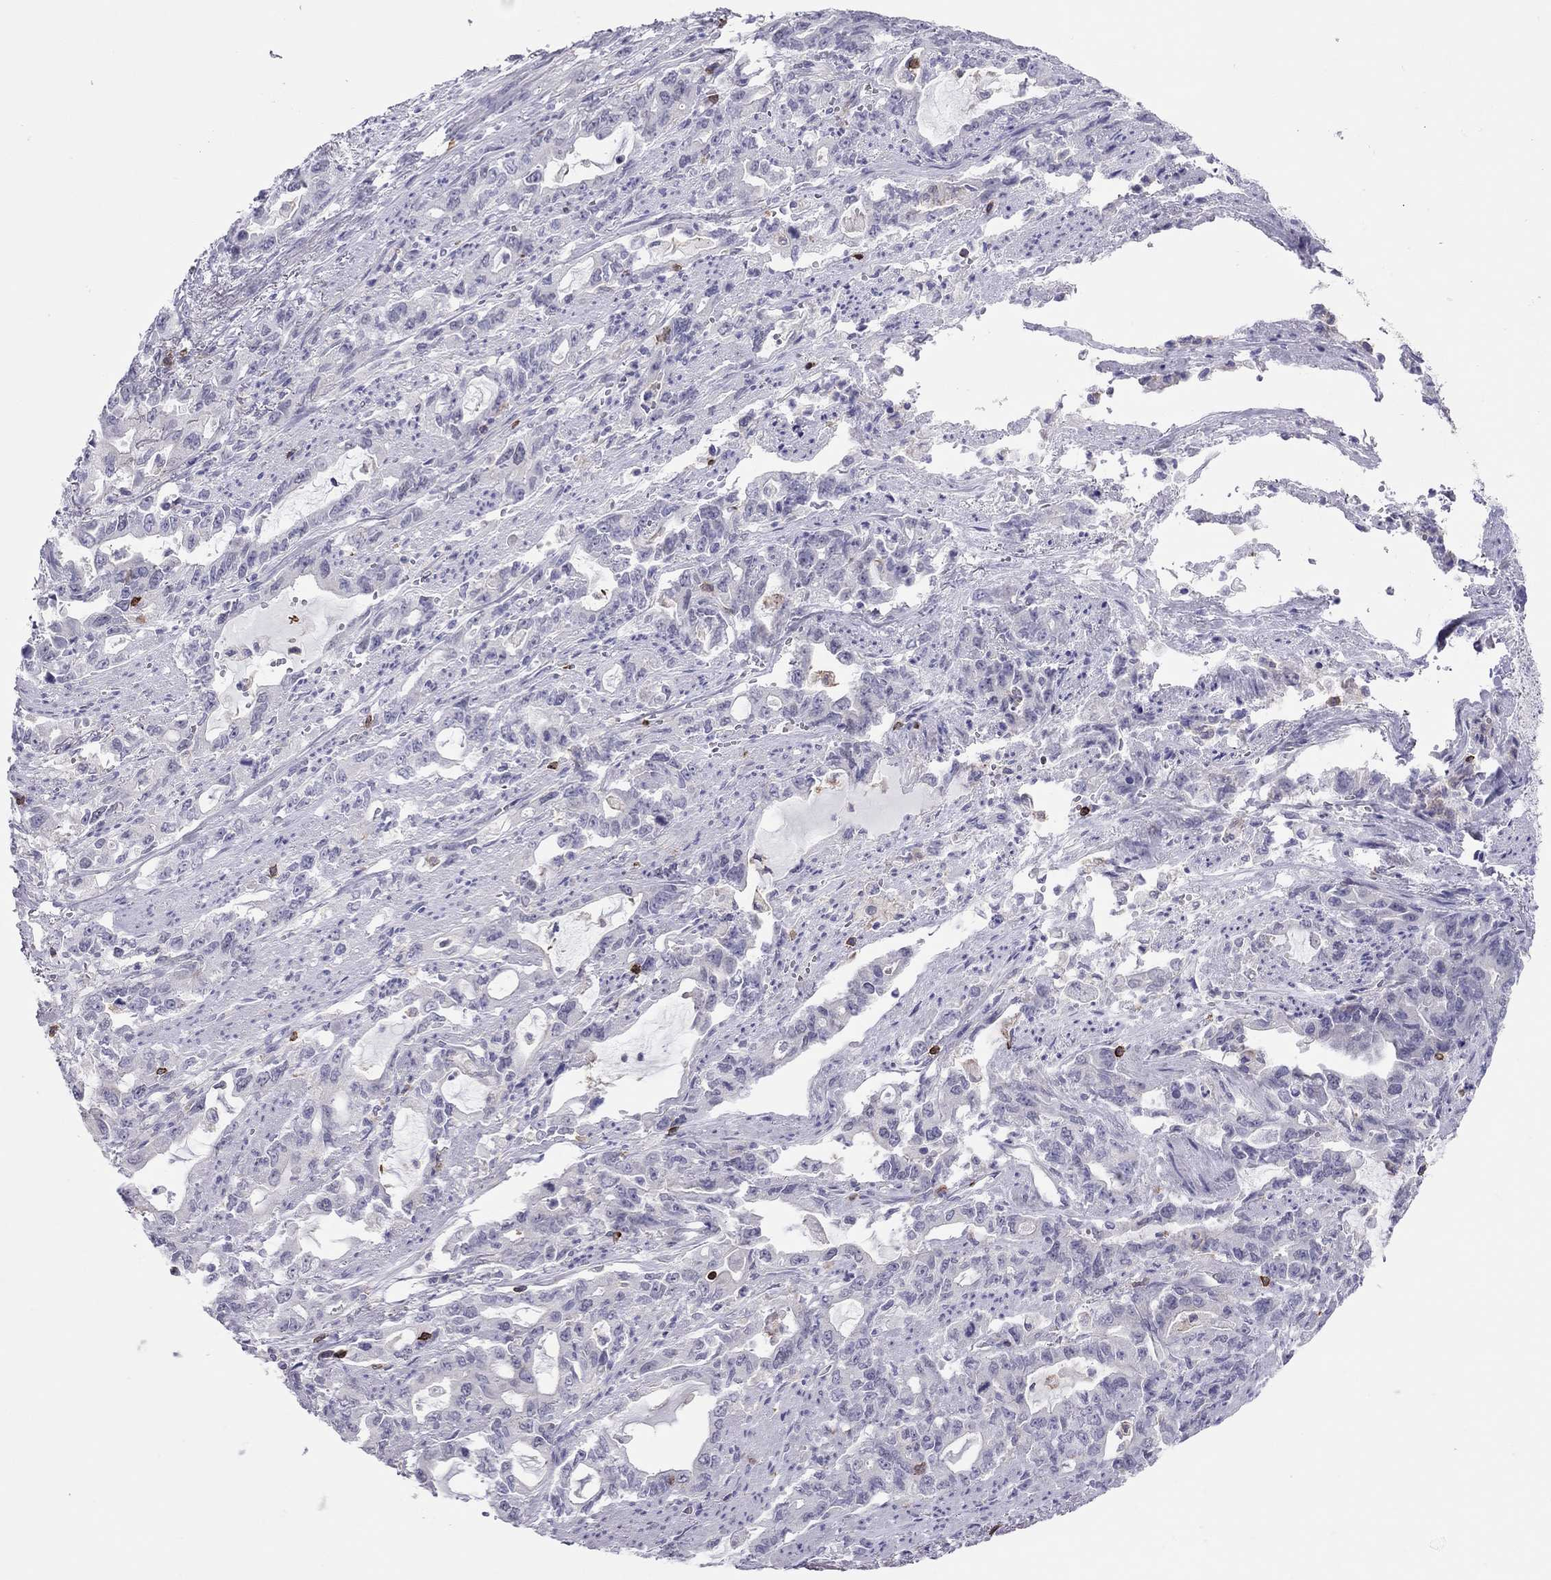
{"staining": {"intensity": "negative", "quantity": "none", "location": "none"}, "tissue": "stomach cancer", "cell_type": "Tumor cells", "image_type": "cancer", "snomed": [{"axis": "morphology", "description": "Adenocarcinoma, NOS"}, {"axis": "topography", "description": "Stomach, upper"}], "caption": "This photomicrograph is of adenocarcinoma (stomach) stained with immunohistochemistry (IHC) to label a protein in brown with the nuclei are counter-stained blue. There is no positivity in tumor cells.", "gene": "MND1", "patient": {"sex": "male", "age": 85}}